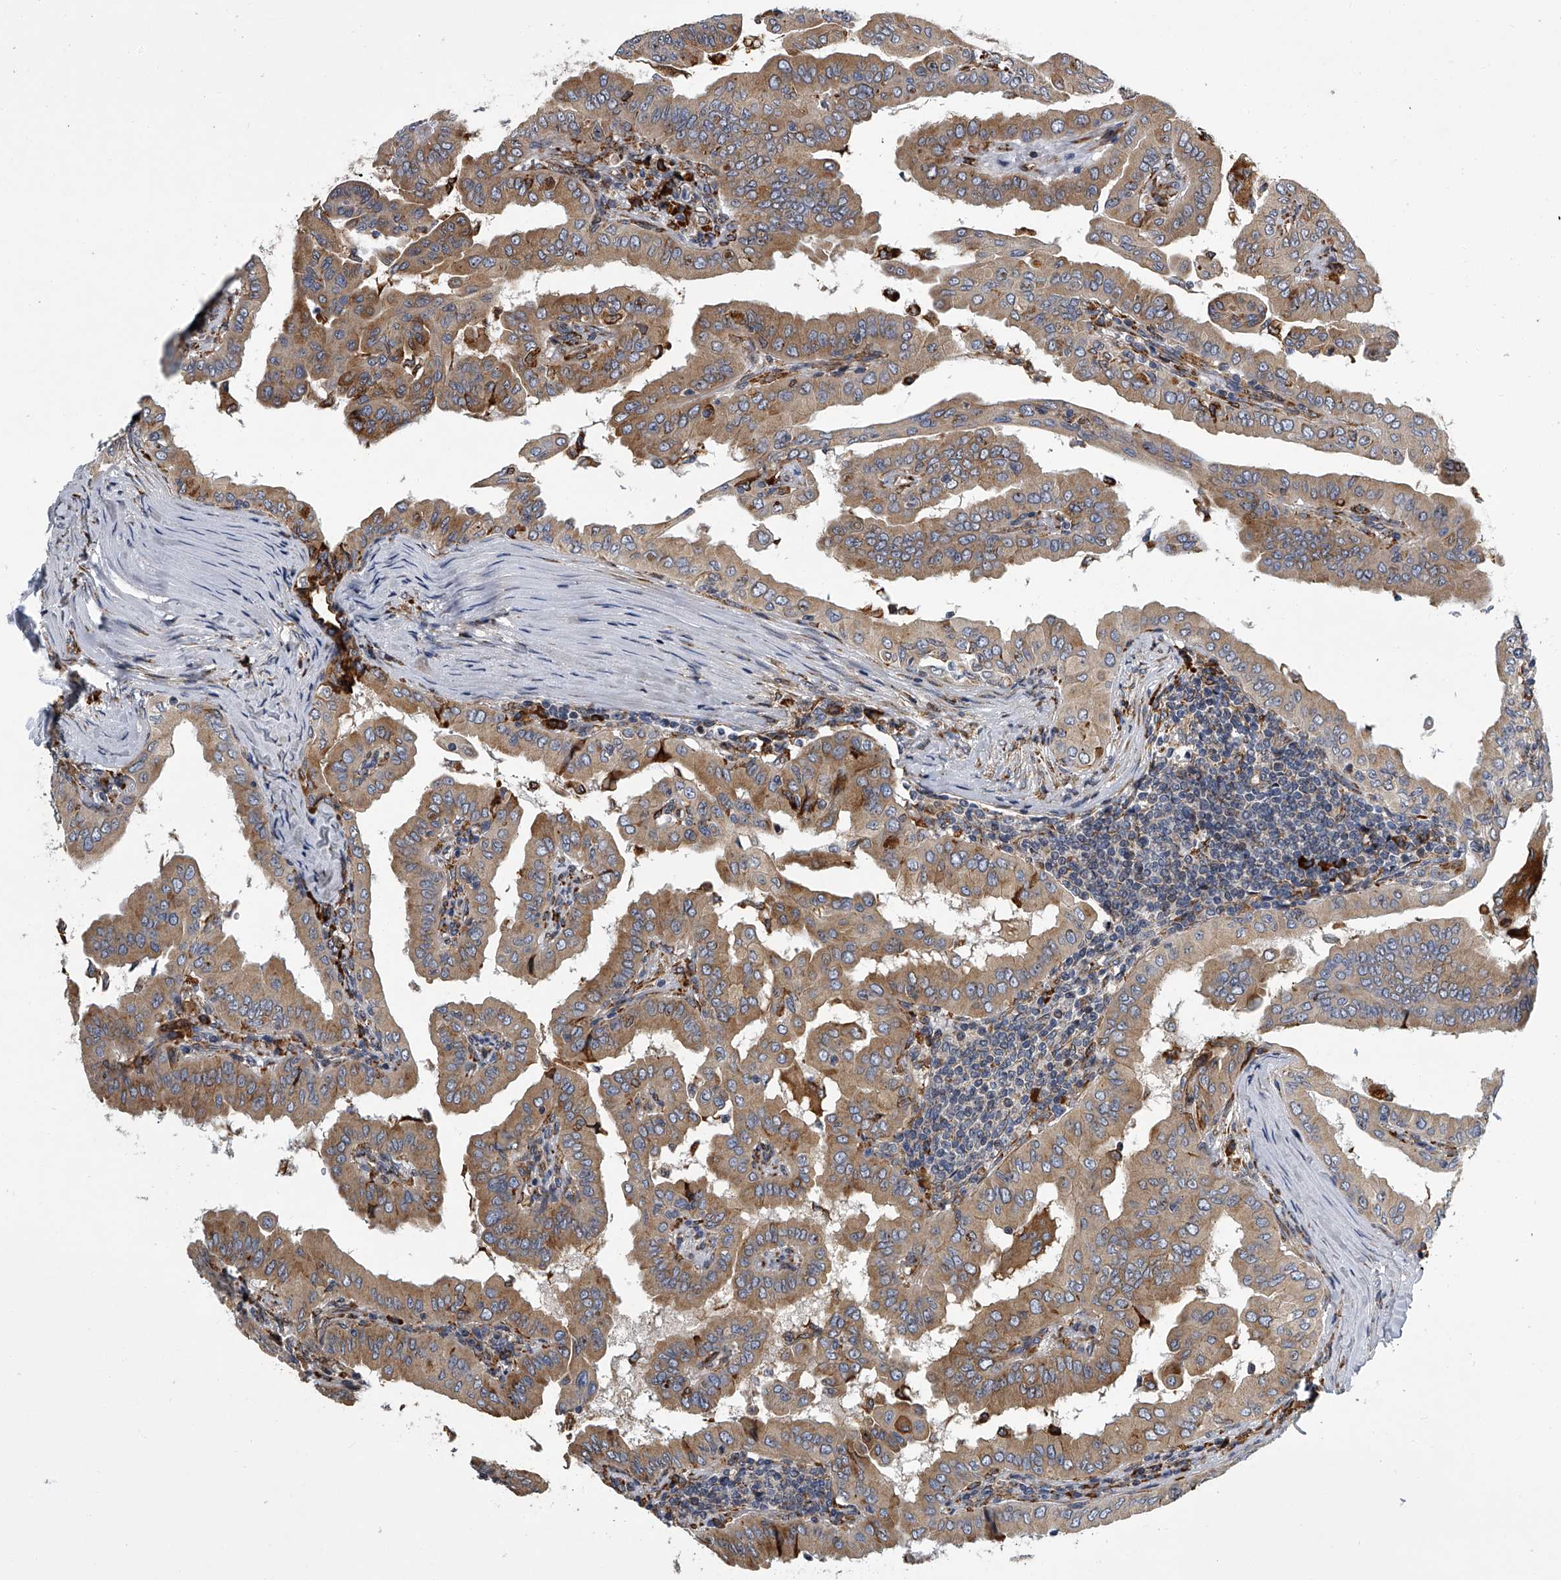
{"staining": {"intensity": "moderate", "quantity": ">75%", "location": "cytoplasmic/membranous"}, "tissue": "thyroid cancer", "cell_type": "Tumor cells", "image_type": "cancer", "snomed": [{"axis": "morphology", "description": "Papillary adenocarcinoma, NOS"}, {"axis": "topography", "description": "Thyroid gland"}], "caption": "Human thyroid papillary adenocarcinoma stained for a protein (brown) shows moderate cytoplasmic/membranous positive staining in about >75% of tumor cells.", "gene": "TMEM63C", "patient": {"sex": "male", "age": 33}}